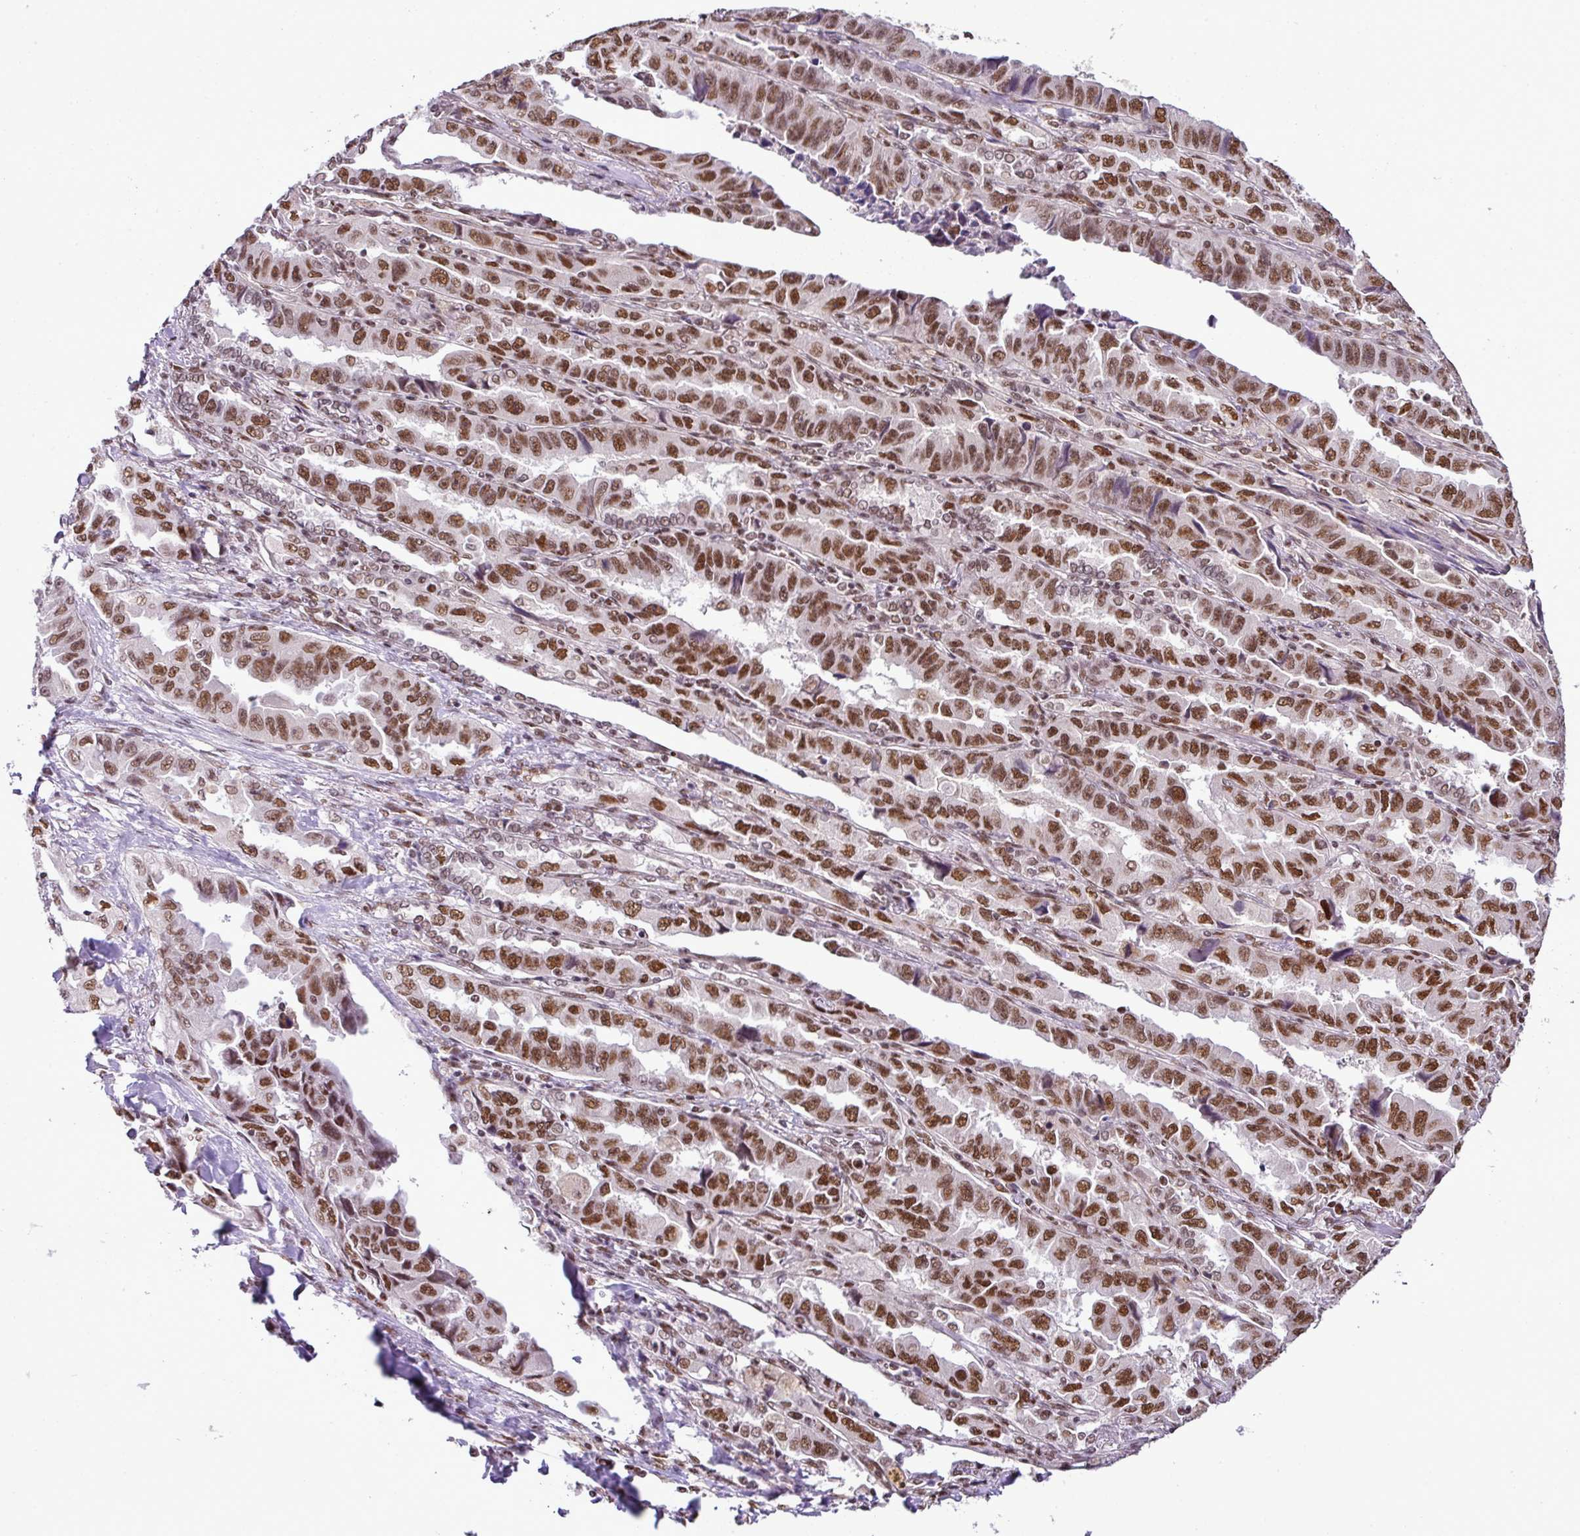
{"staining": {"intensity": "moderate", "quantity": ">75%", "location": "nuclear"}, "tissue": "lung cancer", "cell_type": "Tumor cells", "image_type": "cancer", "snomed": [{"axis": "morphology", "description": "Adenocarcinoma, NOS"}, {"axis": "topography", "description": "Lung"}], "caption": "Adenocarcinoma (lung) was stained to show a protein in brown. There is medium levels of moderate nuclear positivity in approximately >75% of tumor cells.", "gene": "PGAP4", "patient": {"sex": "female", "age": 51}}